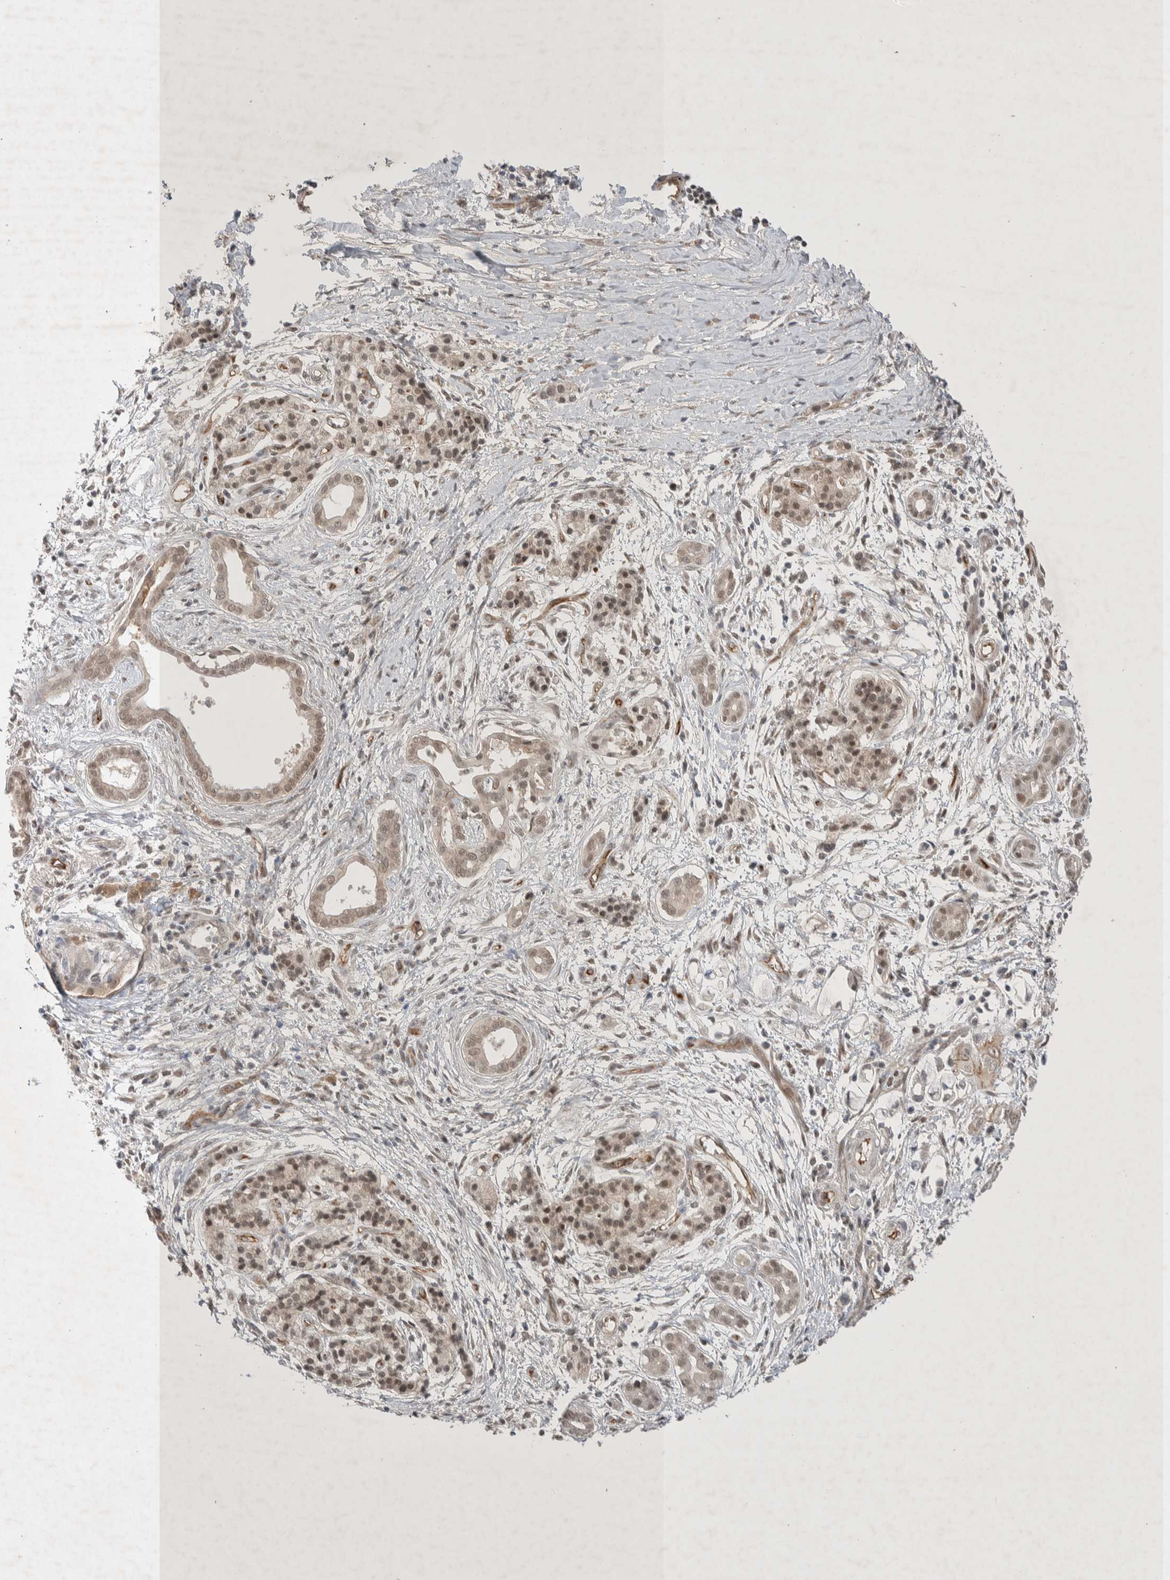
{"staining": {"intensity": "weak", "quantity": "<25%", "location": "nuclear"}, "tissue": "pancreatic cancer", "cell_type": "Tumor cells", "image_type": "cancer", "snomed": [{"axis": "morphology", "description": "Adenocarcinoma, NOS"}, {"axis": "topography", "description": "Pancreas"}], "caption": "Tumor cells are negative for brown protein staining in adenocarcinoma (pancreatic).", "gene": "ZNF704", "patient": {"sex": "male", "age": 59}}